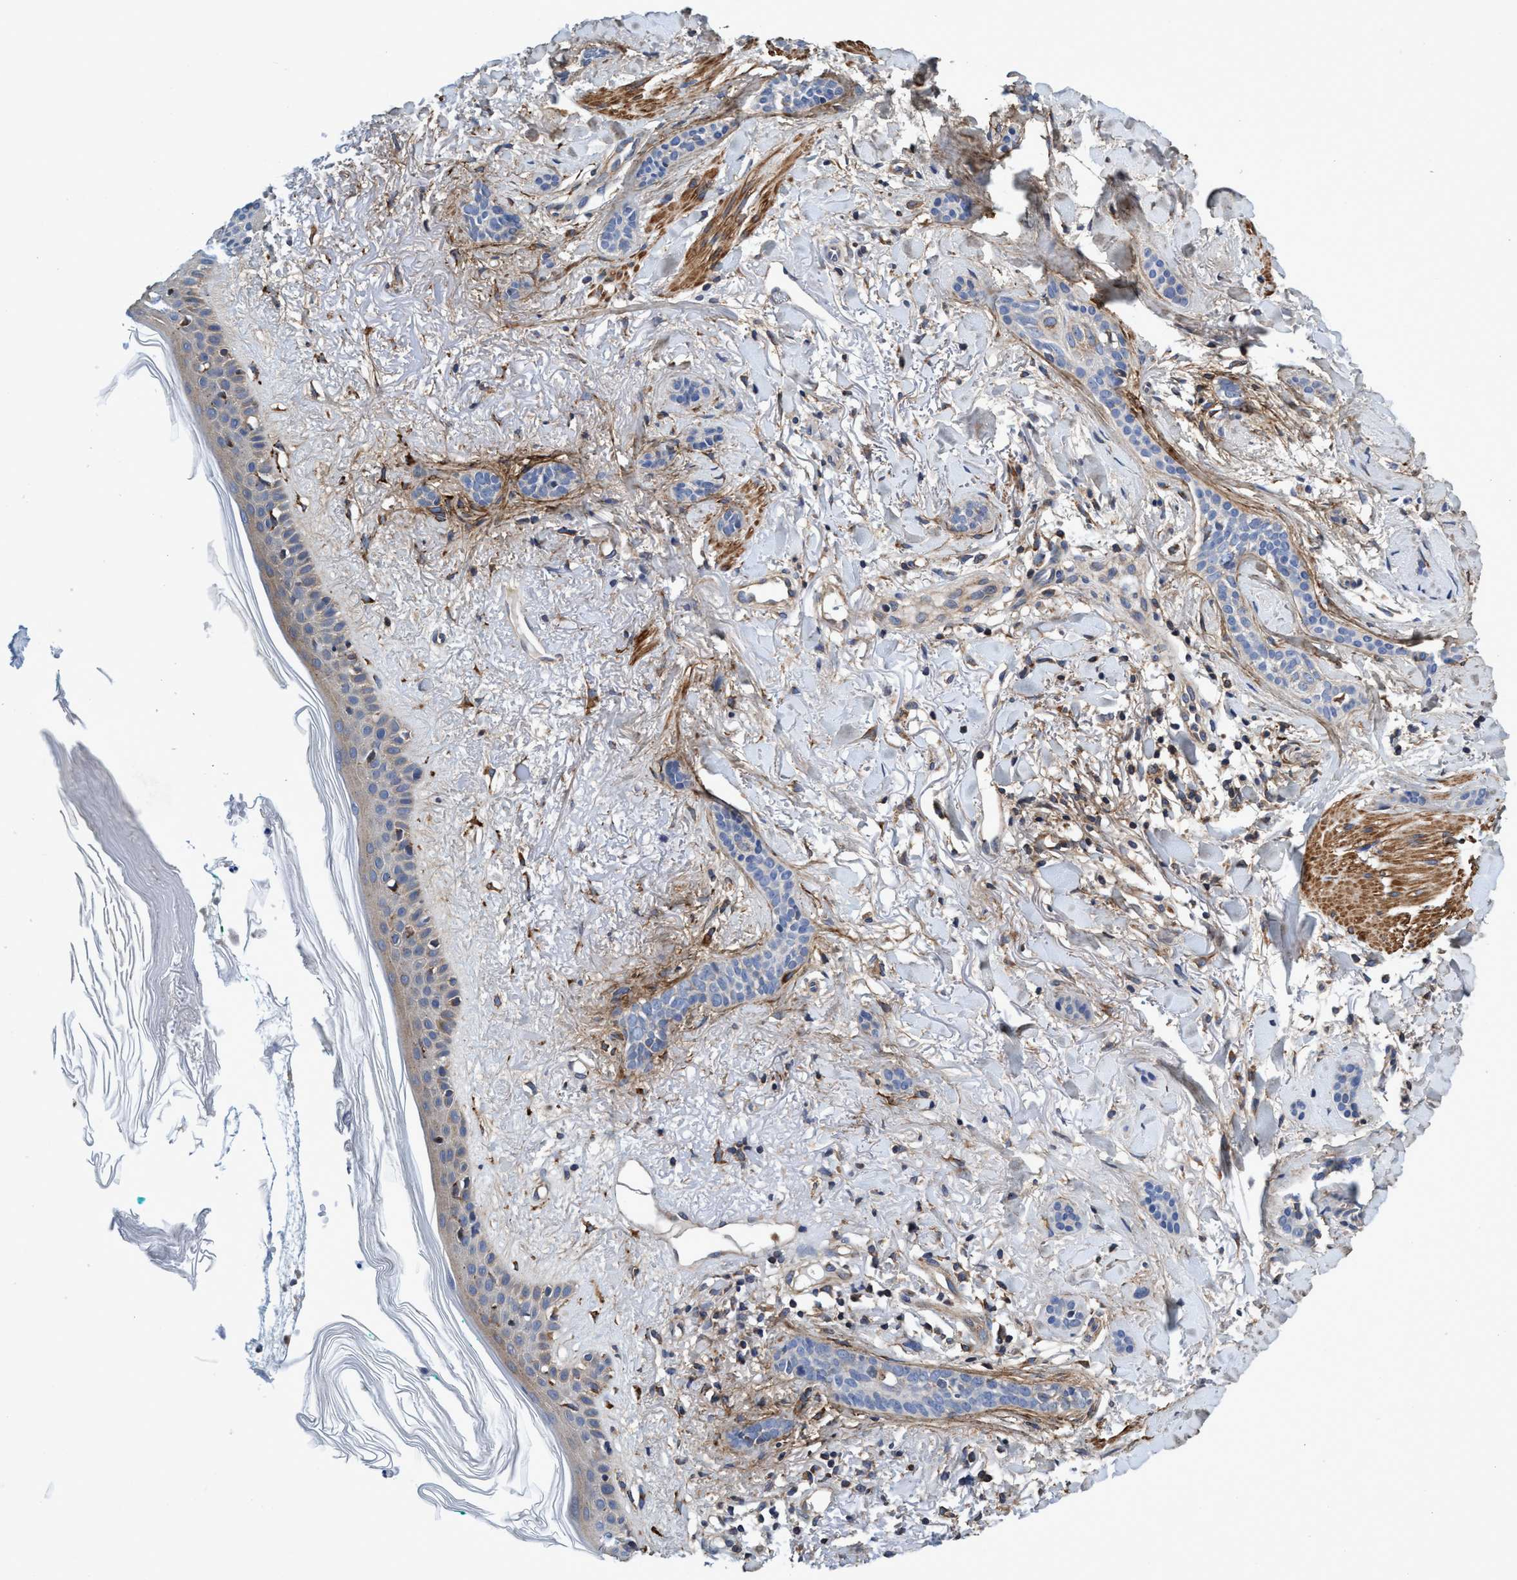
{"staining": {"intensity": "negative", "quantity": "none", "location": "none"}, "tissue": "skin cancer", "cell_type": "Tumor cells", "image_type": "cancer", "snomed": [{"axis": "morphology", "description": "Basal cell carcinoma"}, {"axis": "morphology", "description": "Adnexal tumor, benign"}, {"axis": "topography", "description": "Skin"}], "caption": "A high-resolution photomicrograph shows immunohistochemistry (IHC) staining of skin basal cell carcinoma, which exhibits no significant expression in tumor cells.", "gene": "CALCOCO2", "patient": {"sex": "female", "age": 42}}